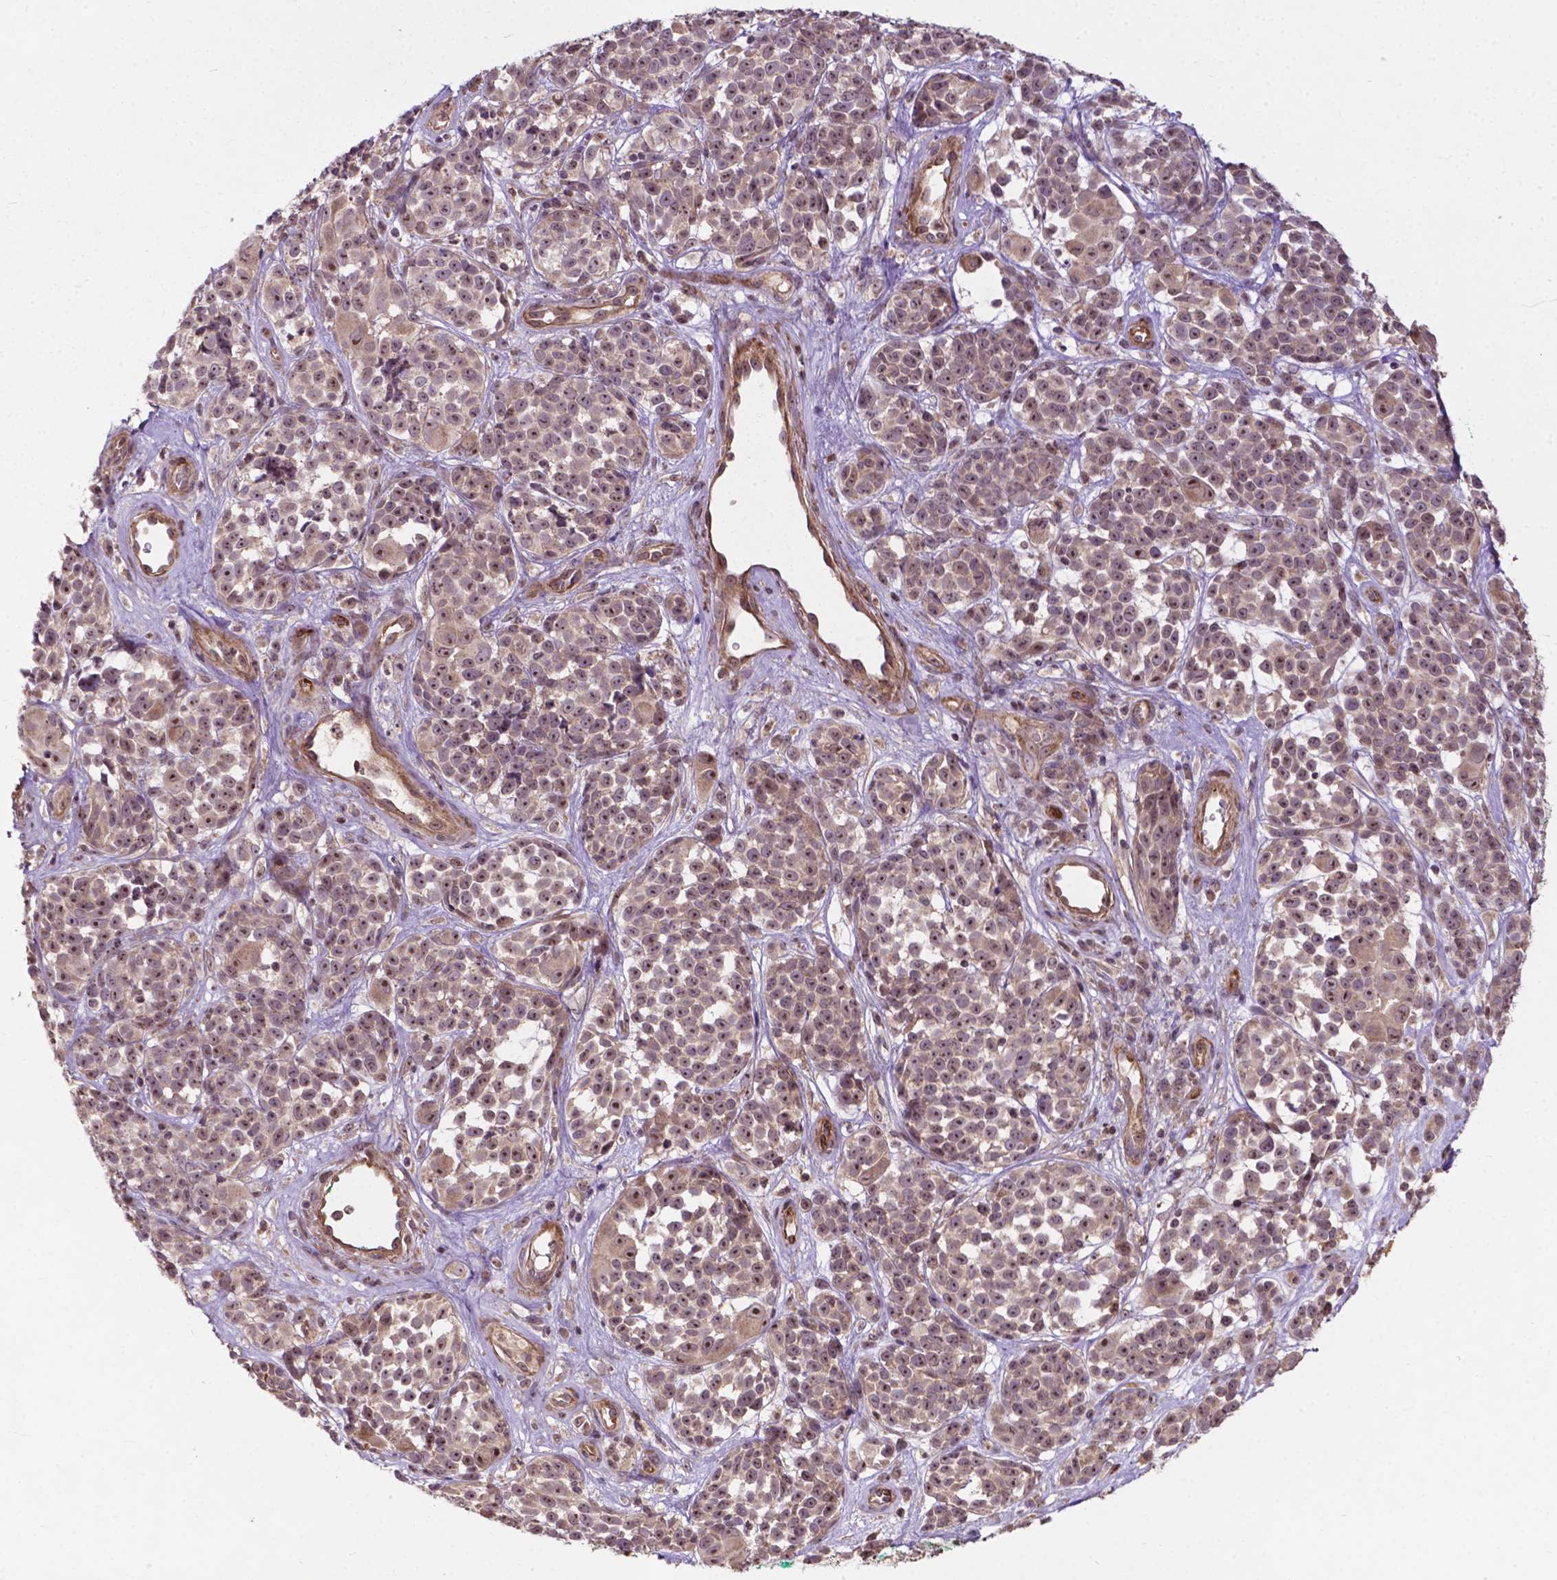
{"staining": {"intensity": "strong", "quantity": ">75%", "location": "nuclear"}, "tissue": "melanoma", "cell_type": "Tumor cells", "image_type": "cancer", "snomed": [{"axis": "morphology", "description": "Malignant melanoma, NOS"}, {"axis": "topography", "description": "Skin"}], "caption": "A photomicrograph of malignant melanoma stained for a protein displays strong nuclear brown staining in tumor cells. The protein is shown in brown color, while the nuclei are stained blue.", "gene": "PARP3", "patient": {"sex": "female", "age": 88}}